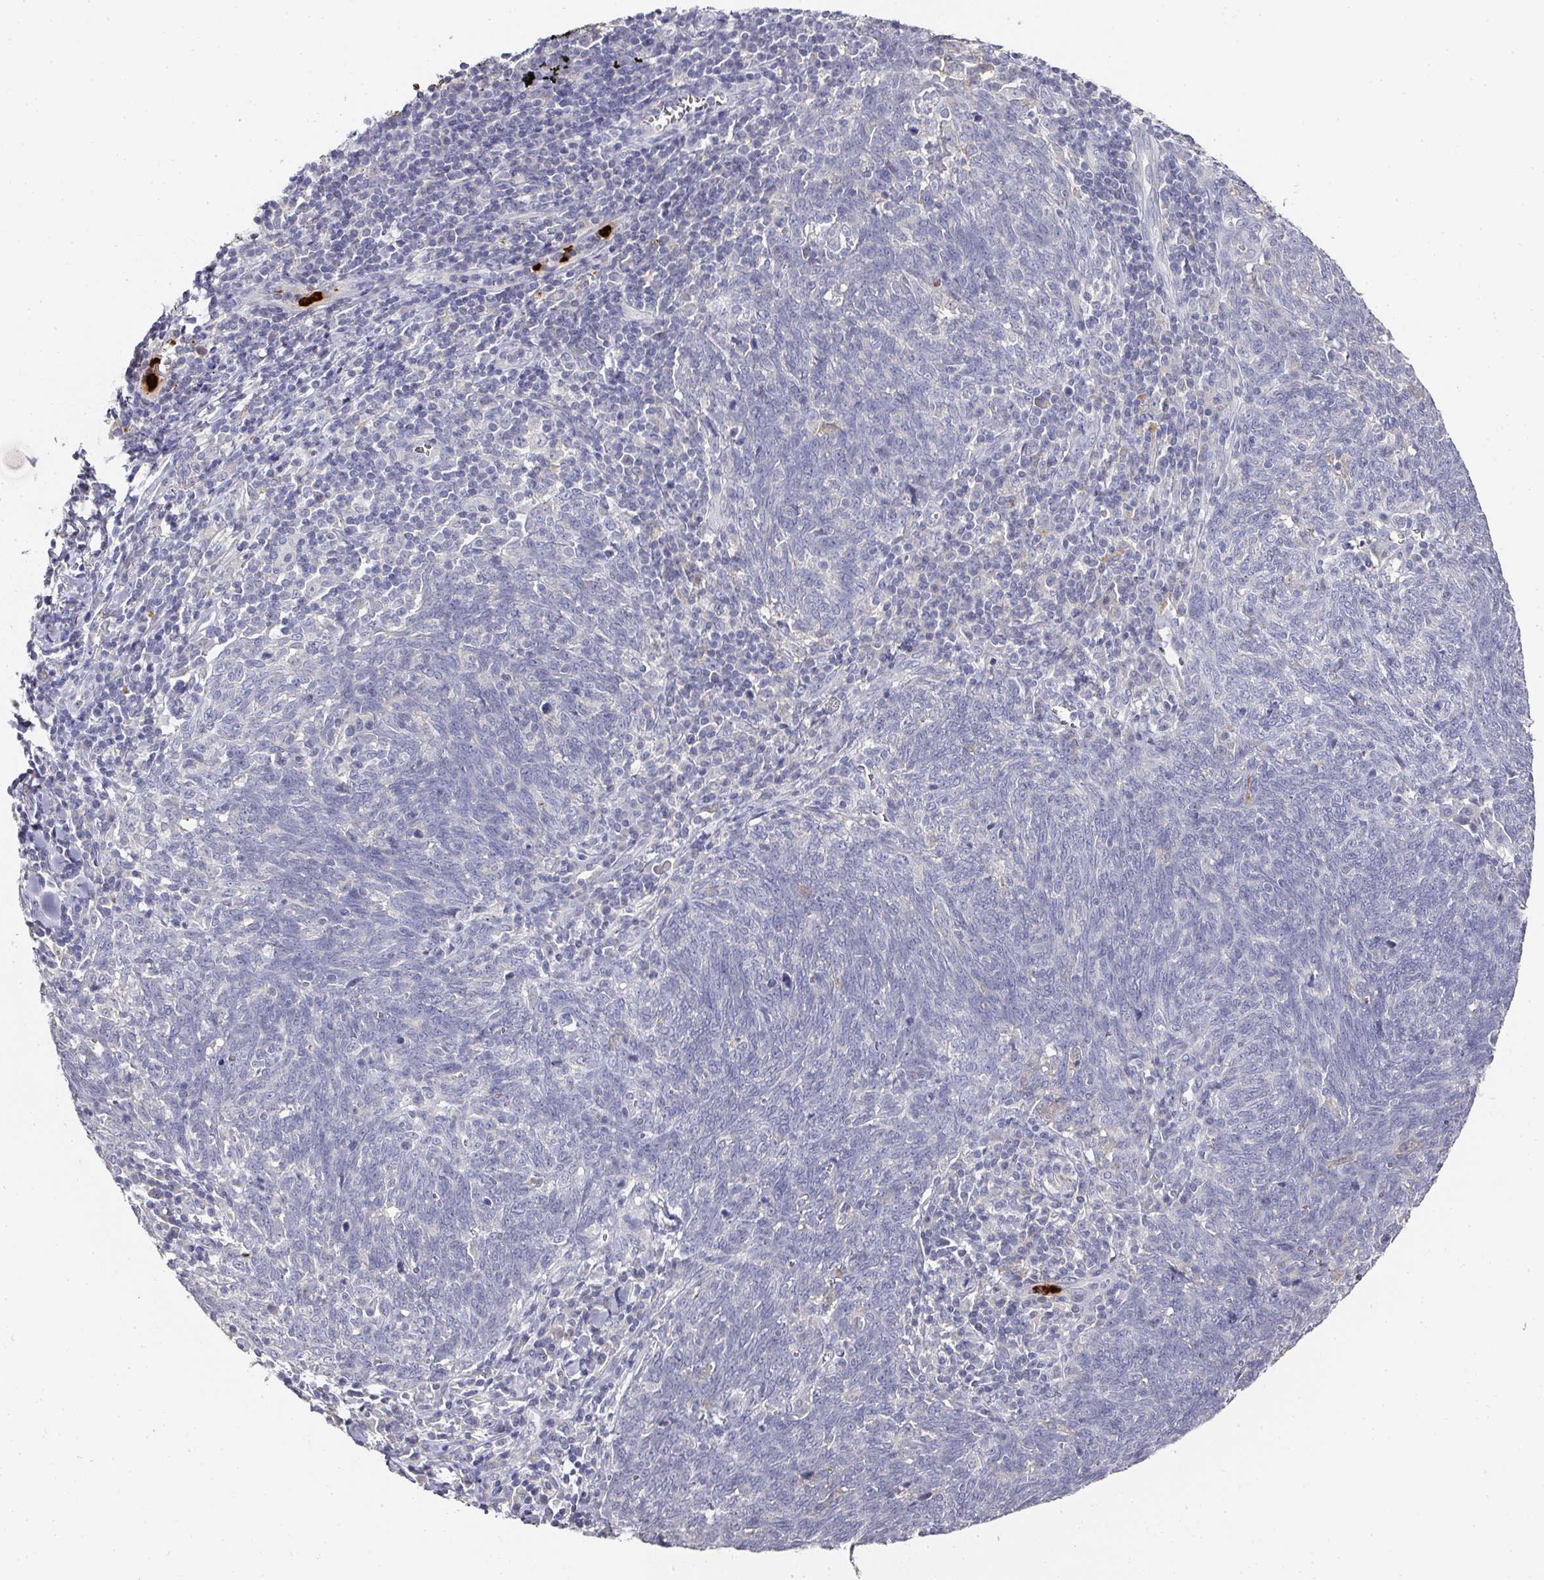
{"staining": {"intensity": "negative", "quantity": "none", "location": "none"}, "tissue": "lung cancer", "cell_type": "Tumor cells", "image_type": "cancer", "snomed": [{"axis": "morphology", "description": "Squamous cell carcinoma, NOS"}, {"axis": "topography", "description": "Lung"}], "caption": "Photomicrograph shows no significant protein expression in tumor cells of lung squamous cell carcinoma. (DAB immunohistochemistry visualized using brightfield microscopy, high magnification).", "gene": "CAMP", "patient": {"sex": "female", "age": 72}}